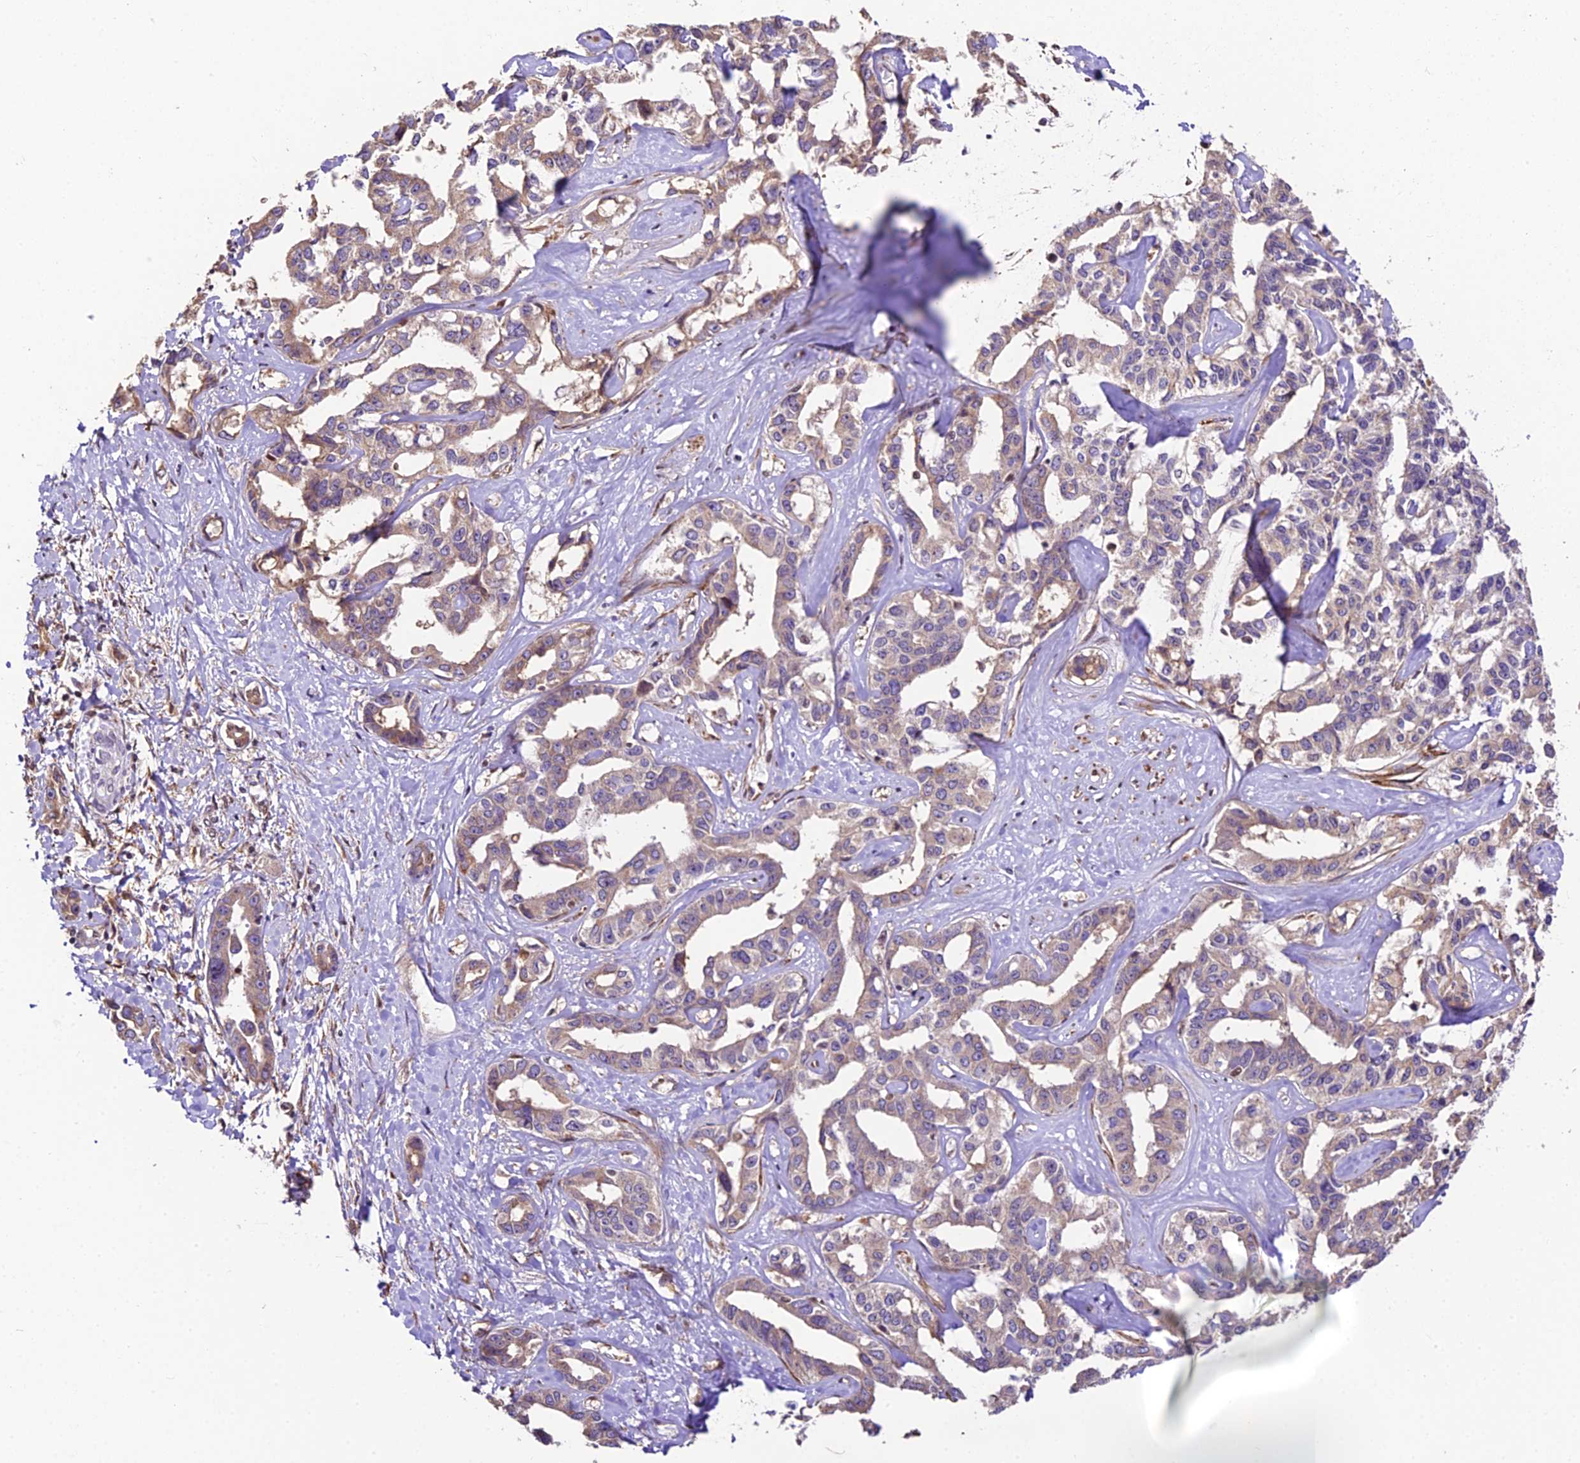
{"staining": {"intensity": "weak", "quantity": ">75%", "location": "cytoplasmic/membranous"}, "tissue": "liver cancer", "cell_type": "Tumor cells", "image_type": "cancer", "snomed": [{"axis": "morphology", "description": "Cholangiocarcinoma"}, {"axis": "topography", "description": "Liver"}], "caption": "A high-resolution histopathology image shows immunohistochemistry (IHC) staining of liver cancer, which exhibits weak cytoplasmic/membranous staining in about >75% of tumor cells.", "gene": "TRIM22", "patient": {"sex": "male", "age": 59}}